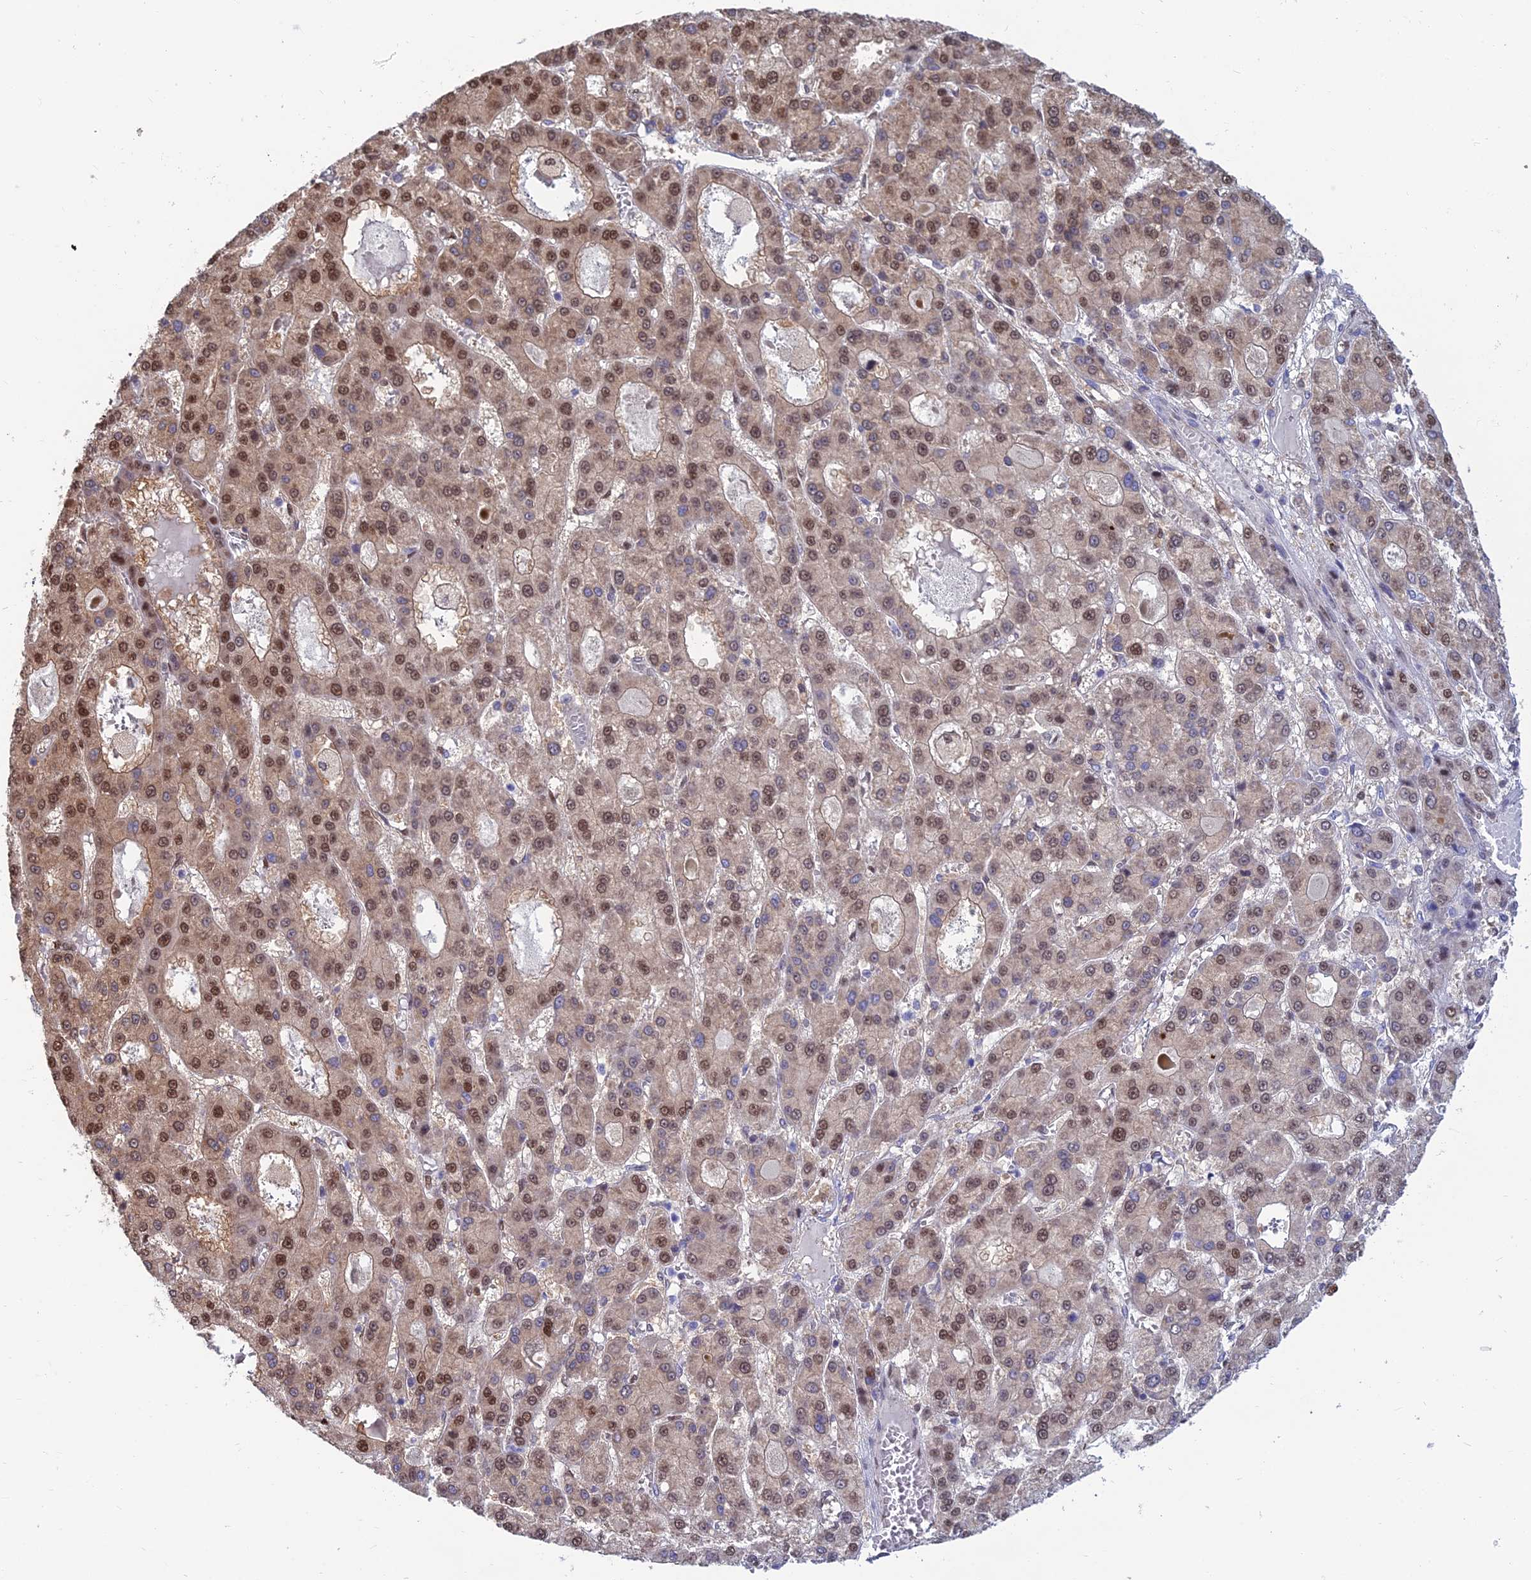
{"staining": {"intensity": "moderate", "quantity": "25%-75%", "location": "nuclear"}, "tissue": "liver cancer", "cell_type": "Tumor cells", "image_type": "cancer", "snomed": [{"axis": "morphology", "description": "Carcinoma, Hepatocellular, NOS"}, {"axis": "topography", "description": "Liver"}], "caption": "Brown immunohistochemical staining in human hepatocellular carcinoma (liver) displays moderate nuclear positivity in approximately 25%-75% of tumor cells.", "gene": "DNPEP", "patient": {"sex": "male", "age": 70}}